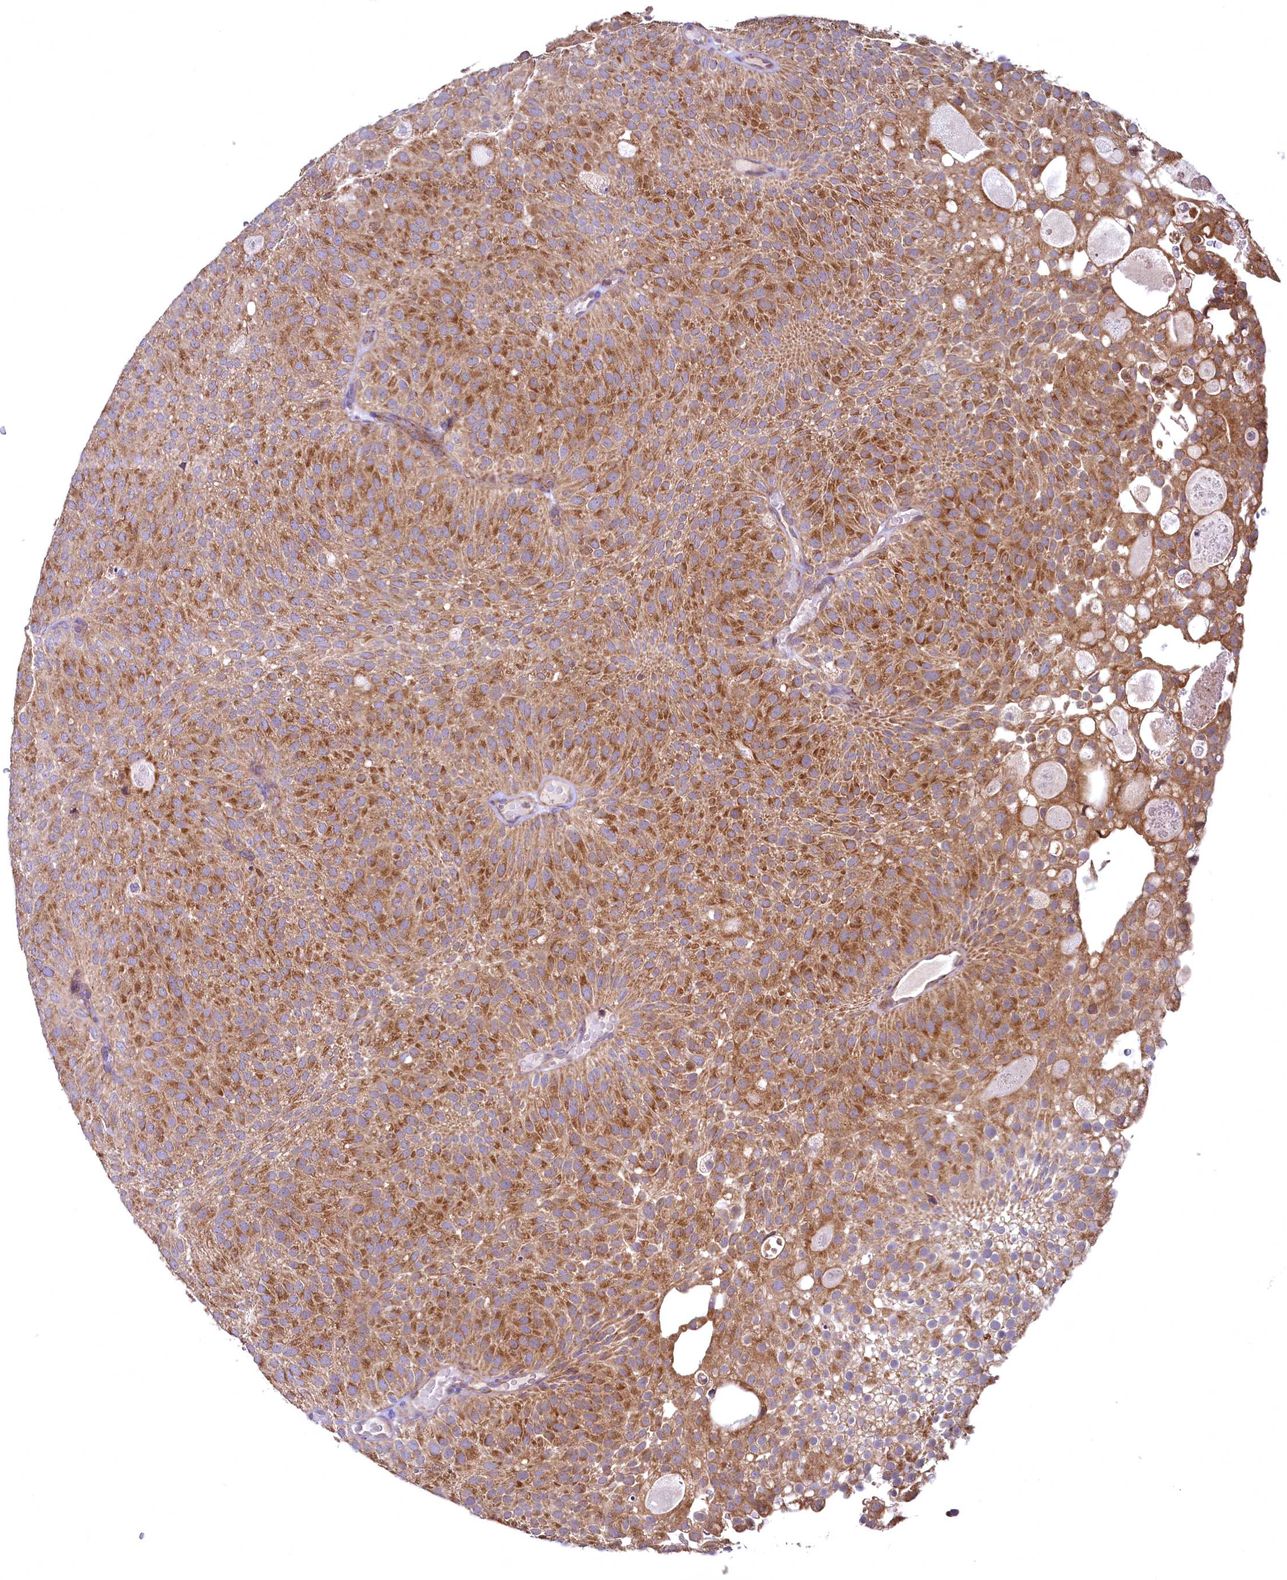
{"staining": {"intensity": "moderate", "quantity": ">75%", "location": "cytoplasmic/membranous"}, "tissue": "urothelial cancer", "cell_type": "Tumor cells", "image_type": "cancer", "snomed": [{"axis": "morphology", "description": "Urothelial carcinoma, Low grade"}, {"axis": "topography", "description": "Urinary bladder"}], "caption": "Urothelial cancer tissue exhibits moderate cytoplasmic/membranous positivity in approximately >75% of tumor cells, visualized by immunohistochemistry.", "gene": "MRPL57", "patient": {"sex": "male", "age": 78}}